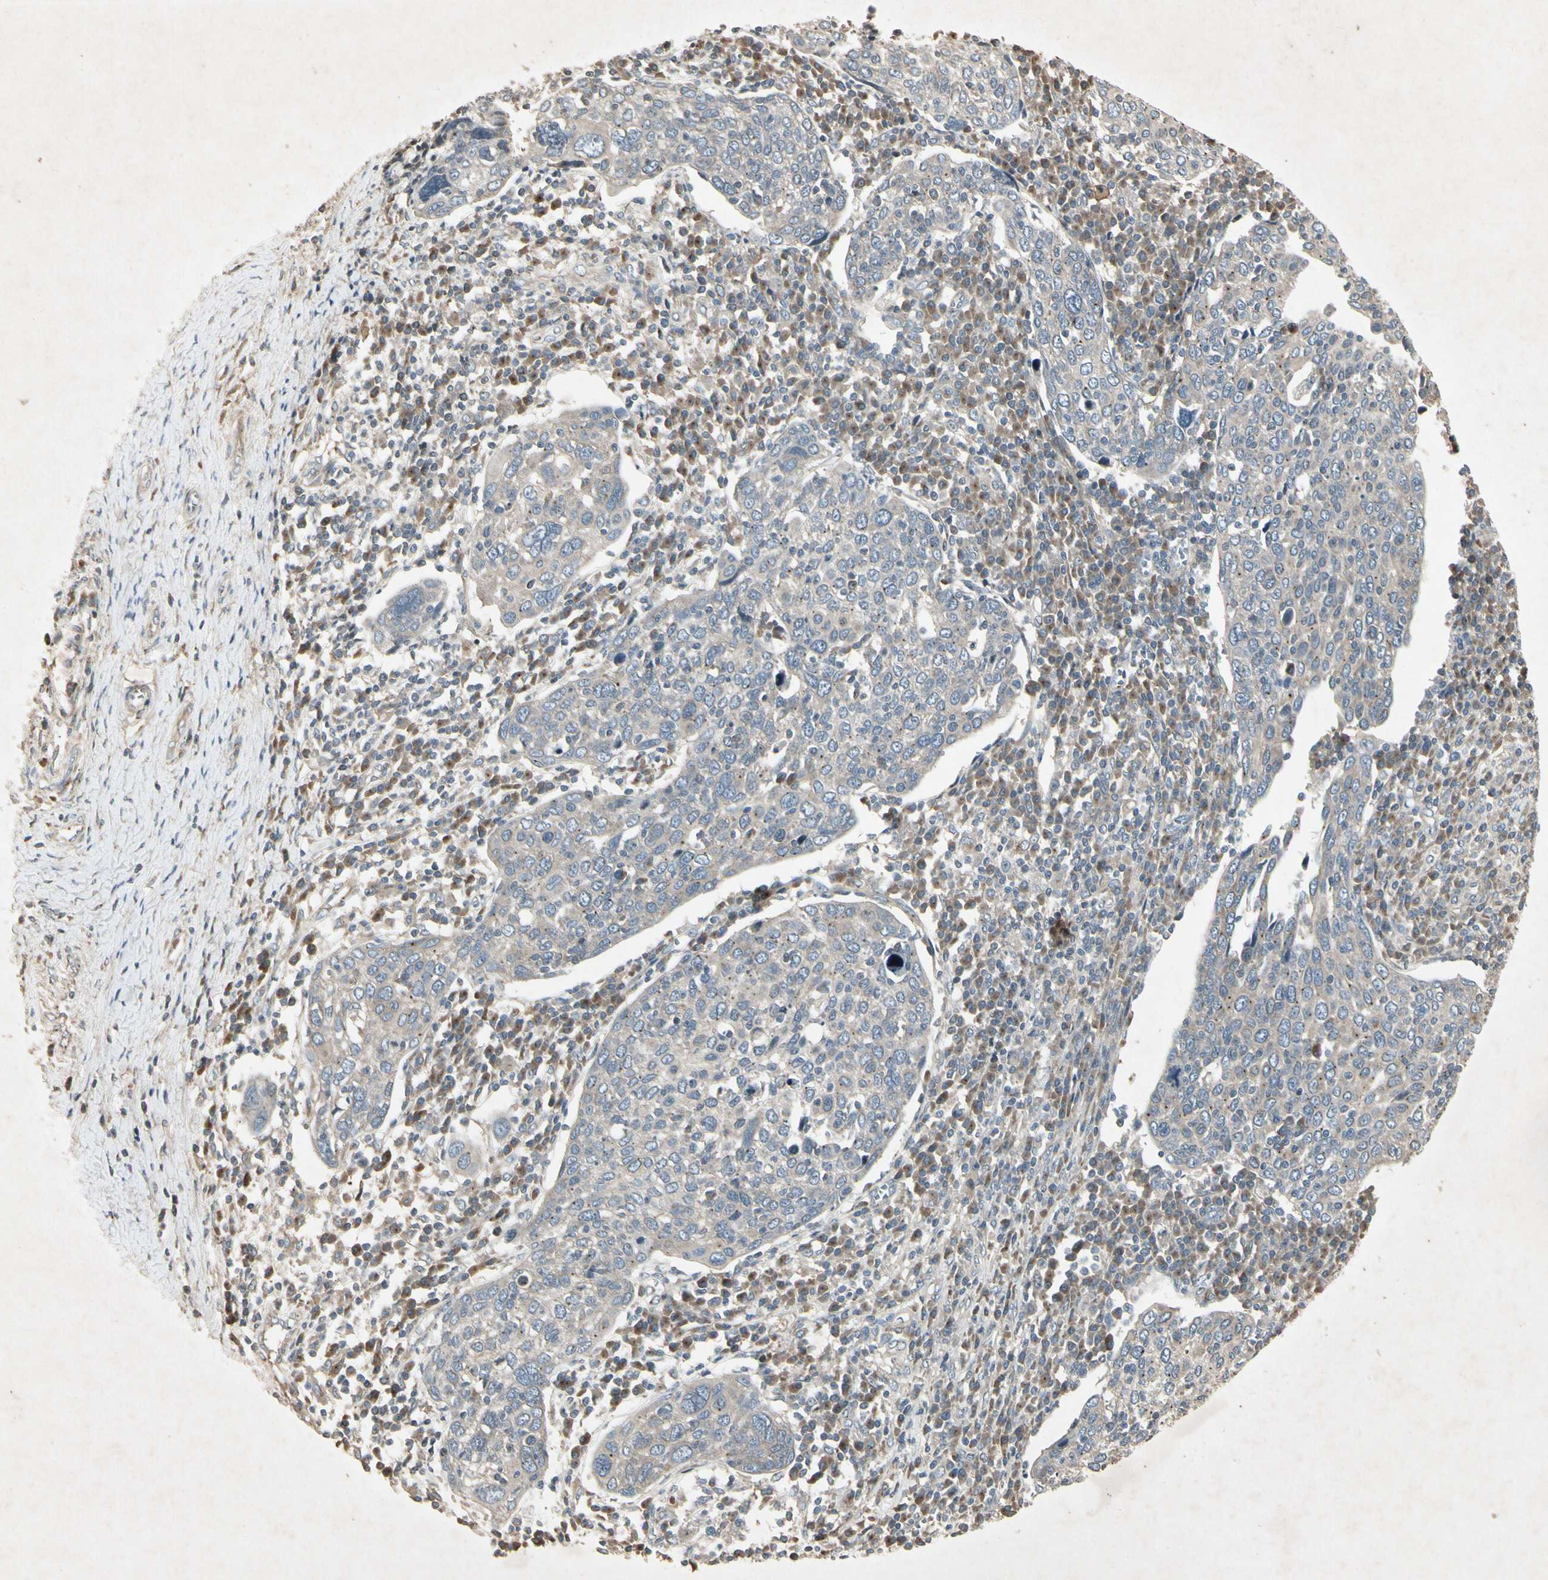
{"staining": {"intensity": "weak", "quantity": "<25%", "location": "cytoplasmic/membranous"}, "tissue": "cervical cancer", "cell_type": "Tumor cells", "image_type": "cancer", "snomed": [{"axis": "morphology", "description": "Squamous cell carcinoma, NOS"}, {"axis": "topography", "description": "Cervix"}], "caption": "Human cervical squamous cell carcinoma stained for a protein using IHC displays no positivity in tumor cells.", "gene": "TEK", "patient": {"sex": "female", "age": 40}}